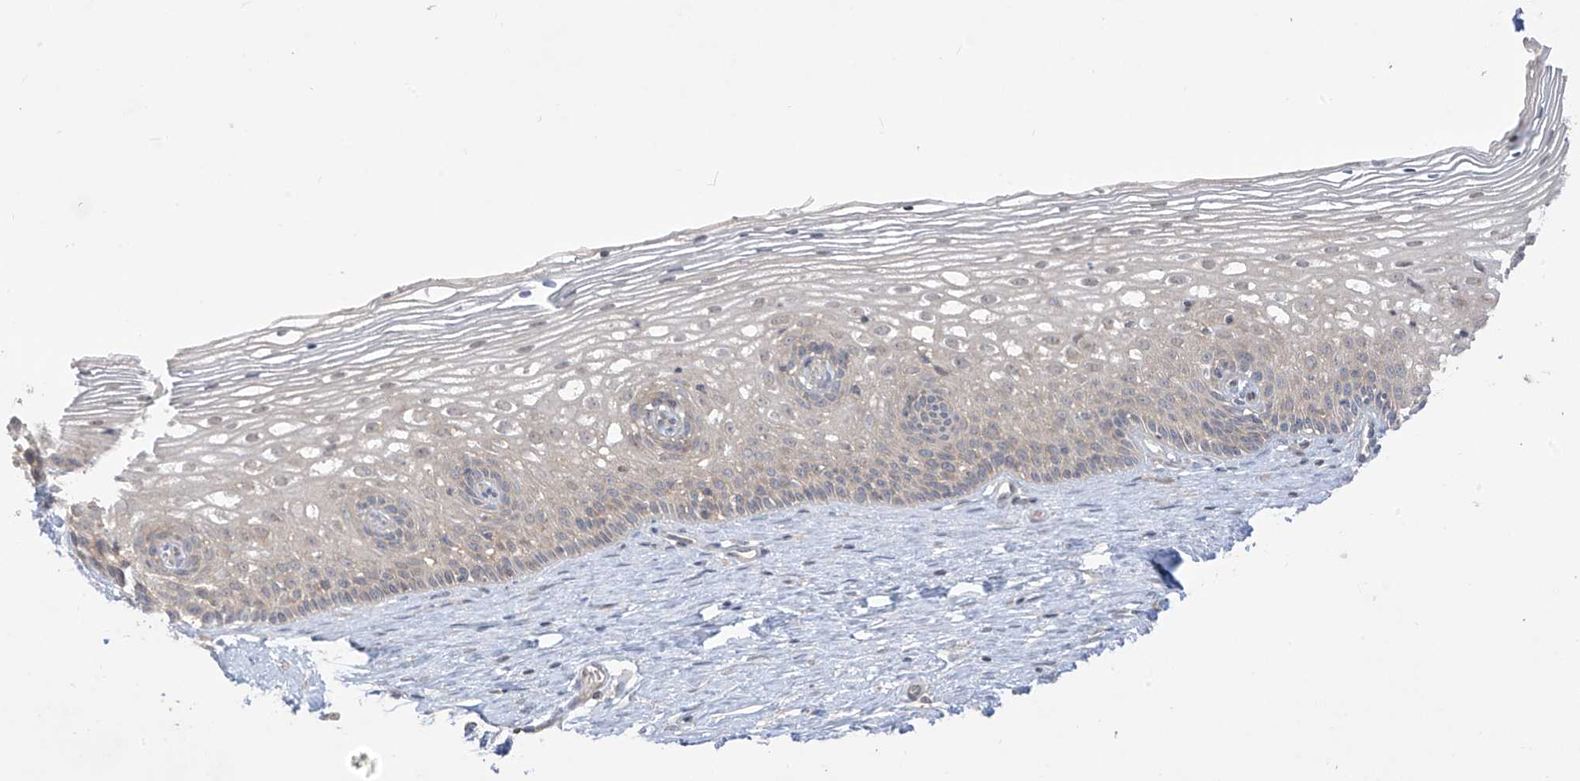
{"staining": {"intensity": "negative", "quantity": "none", "location": "none"}, "tissue": "cervix", "cell_type": "Glandular cells", "image_type": "normal", "snomed": [{"axis": "morphology", "description": "Normal tissue, NOS"}, {"axis": "topography", "description": "Cervix"}], "caption": "IHC micrograph of benign human cervix stained for a protein (brown), which reveals no expression in glandular cells.", "gene": "ANGEL2", "patient": {"sex": "female", "age": 33}}